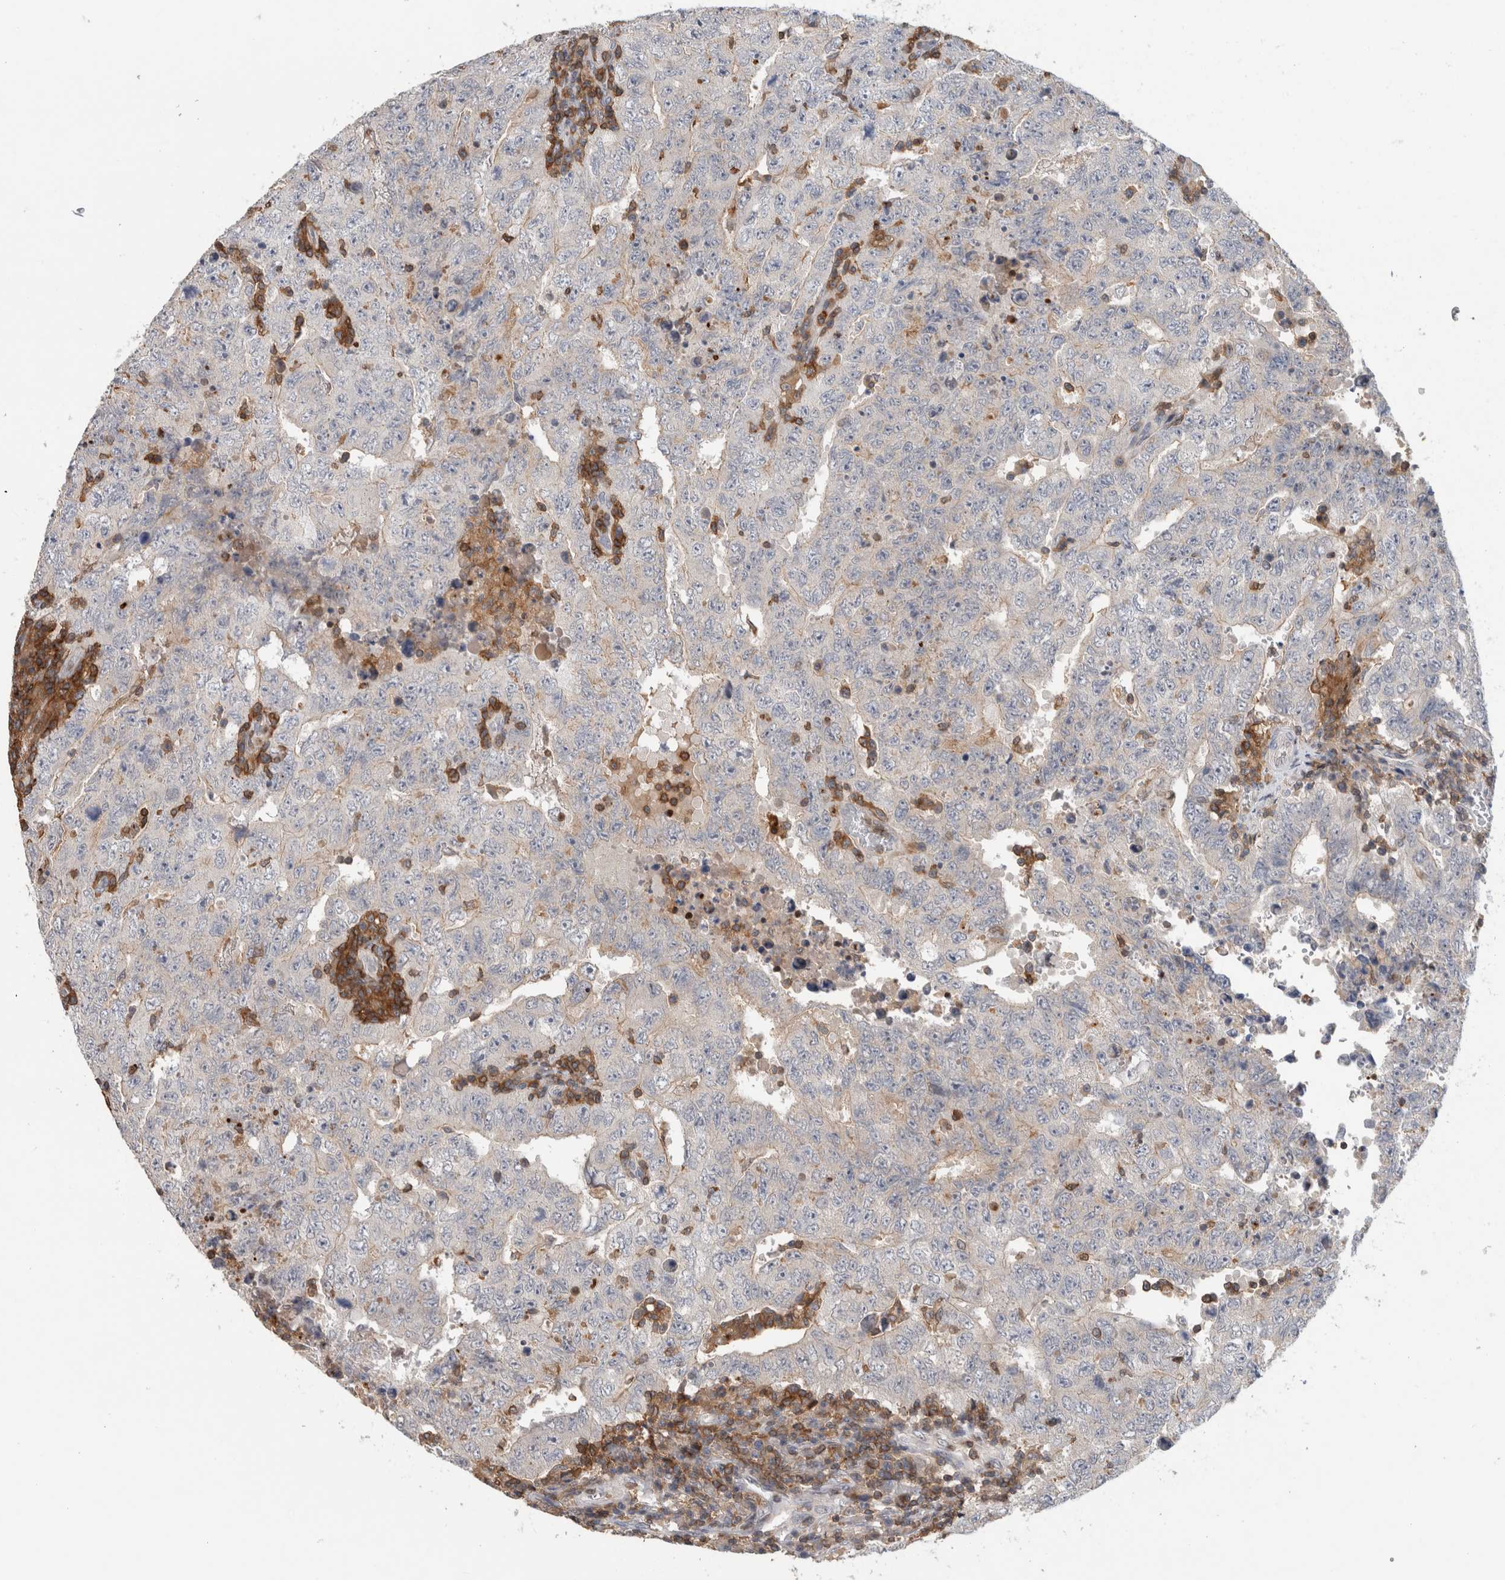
{"staining": {"intensity": "negative", "quantity": "none", "location": "none"}, "tissue": "testis cancer", "cell_type": "Tumor cells", "image_type": "cancer", "snomed": [{"axis": "morphology", "description": "Carcinoma, Embryonal, NOS"}, {"axis": "topography", "description": "Testis"}], "caption": "This histopathology image is of testis embryonal carcinoma stained with immunohistochemistry (IHC) to label a protein in brown with the nuclei are counter-stained blue. There is no expression in tumor cells.", "gene": "GFRA2", "patient": {"sex": "male", "age": 26}}